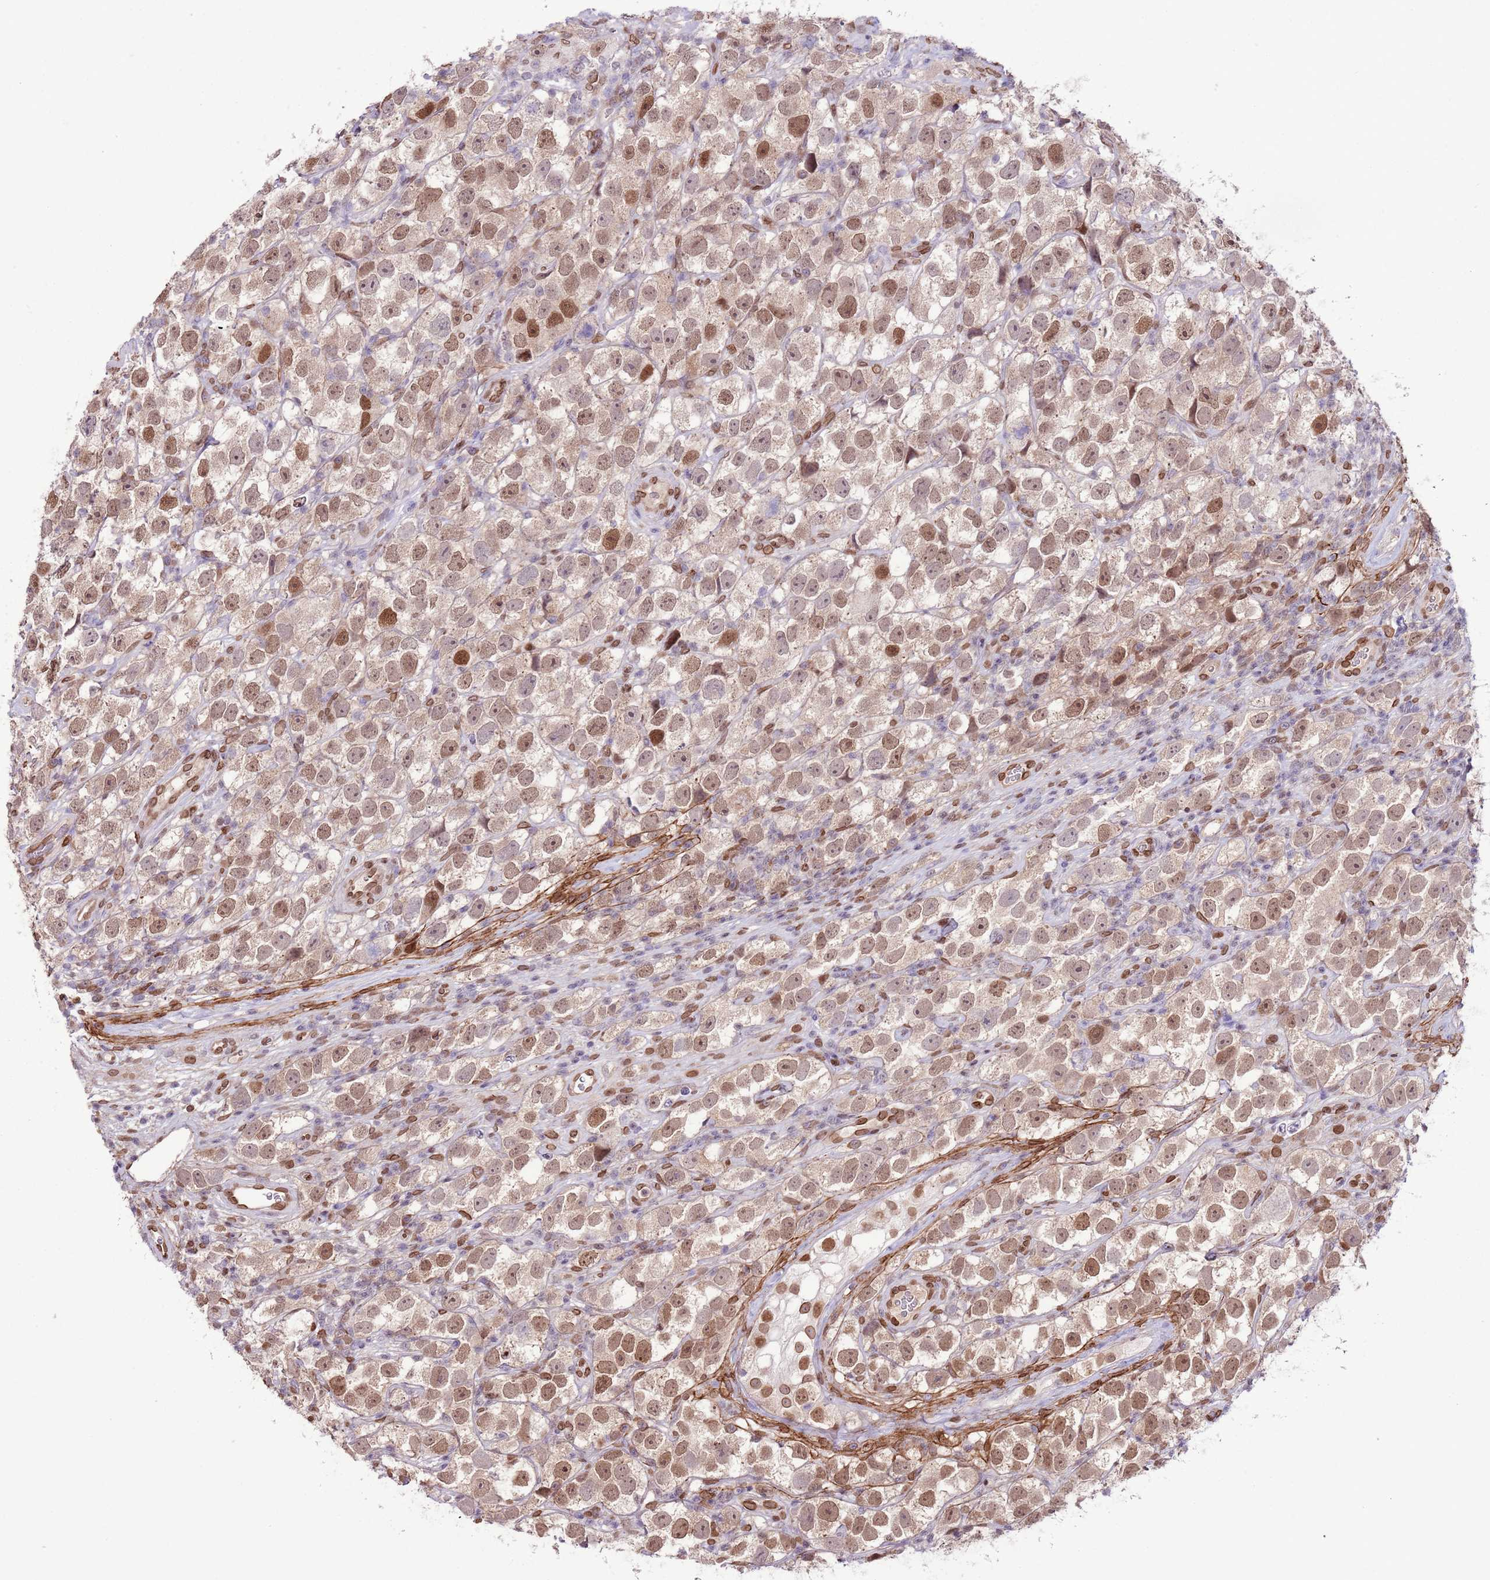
{"staining": {"intensity": "moderate", "quantity": ">75%", "location": "nuclear"}, "tissue": "testis cancer", "cell_type": "Tumor cells", "image_type": "cancer", "snomed": [{"axis": "morphology", "description": "Seminoma, NOS"}, {"axis": "topography", "description": "Testis"}], "caption": "Immunohistochemistry (IHC) micrograph of neoplastic tissue: human testis cancer (seminoma) stained using IHC shows medium levels of moderate protein expression localized specifically in the nuclear of tumor cells, appearing as a nuclear brown color.", "gene": "ZGLP1", "patient": {"sex": "male", "age": 26}}